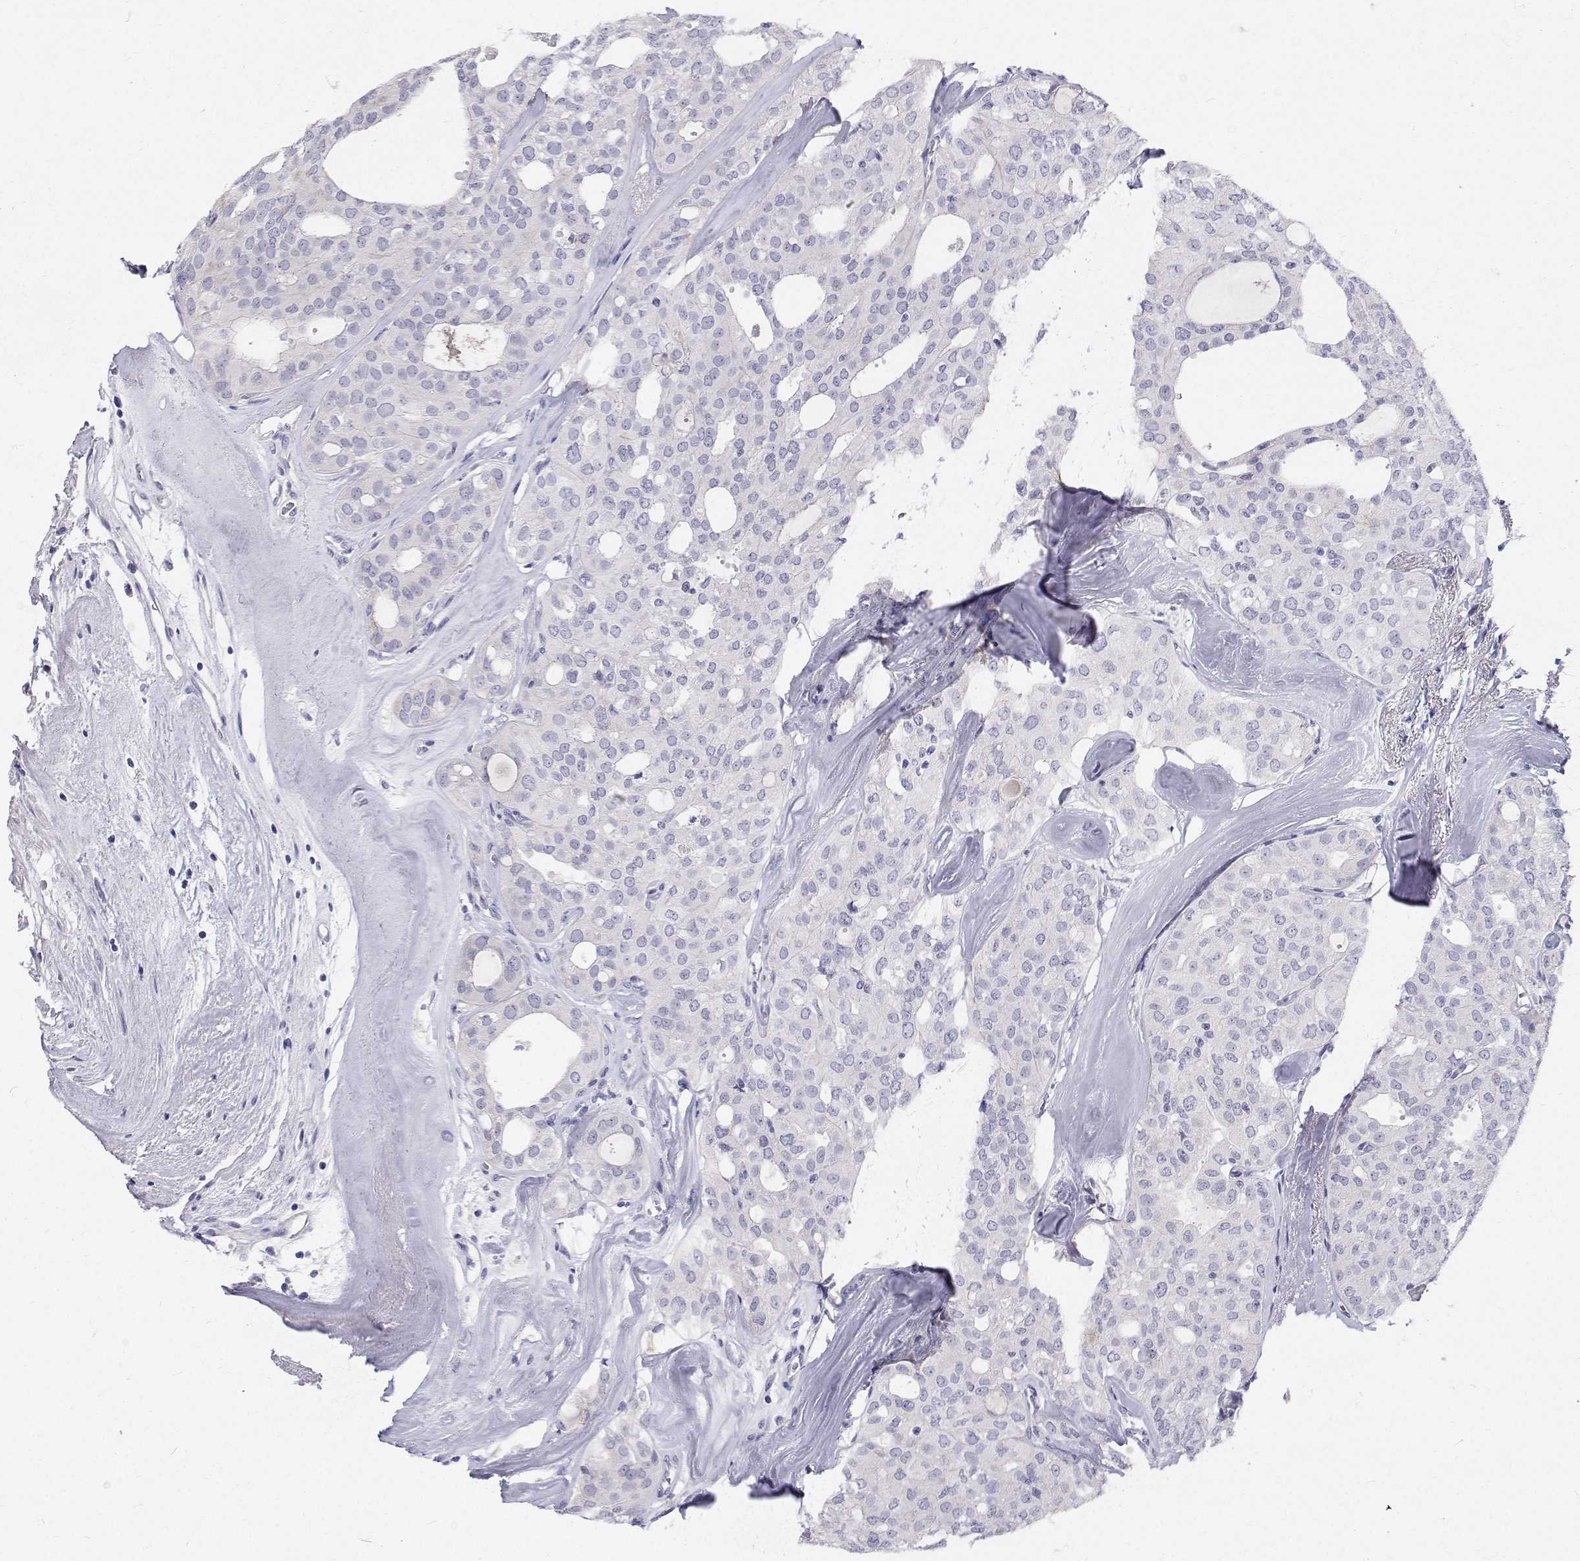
{"staining": {"intensity": "negative", "quantity": "none", "location": "none"}, "tissue": "thyroid cancer", "cell_type": "Tumor cells", "image_type": "cancer", "snomed": [{"axis": "morphology", "description": "Follicular adenoma carcinoma, NOS"}, {"axis": "topography", "description": "Thyroid gland"}], "caption": "A high-resolution histopathology image shows immunohistochemistry (IHC) staining of follicular adenoma carcinoma (thyroid), which reveals no significant staining in tumor cells.", "gene": "NCR2", "patient": {"sex": "male", "age": 75}}